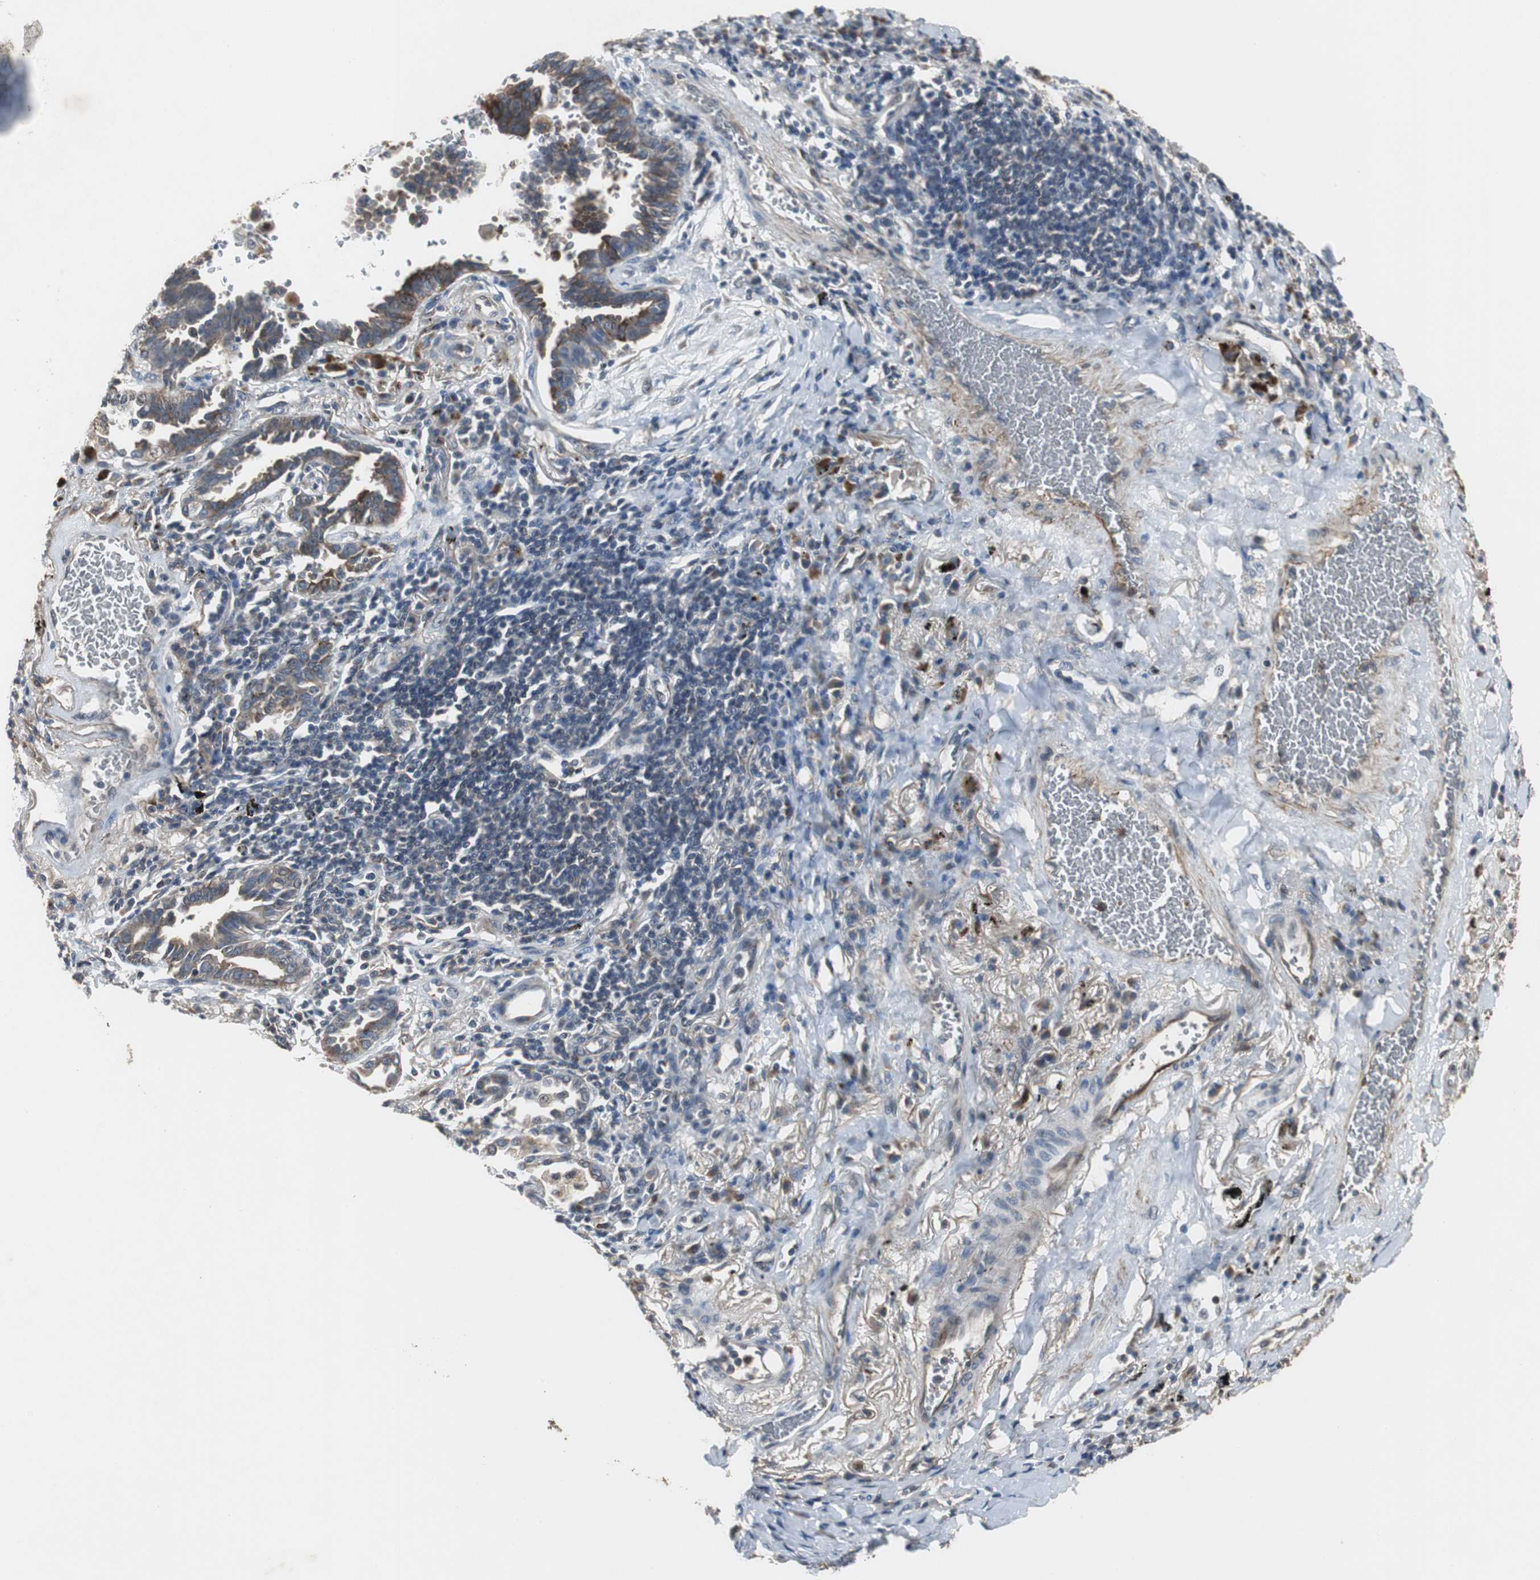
{"staining": {"intensity": "strong", "quantity": ">75%", "location": "cytoplasmic/membranous"}, "tissue": "lung cancer", "cell_type": "Tumor cells", "image_type": "cancer", "snomed": [{"axis": "morphology", "description": "Adenocarcinoma, NOS"}, {"axis": "topography", "description": "Lung"}], "caption": "Brown immunohistochemical staining in lung cancer exhibits strong cytoplasmic/membranous positivity in approximately >75% of tumor cells.", "gene": "JTB", "patient": {"sex": "female", "age": 64}}